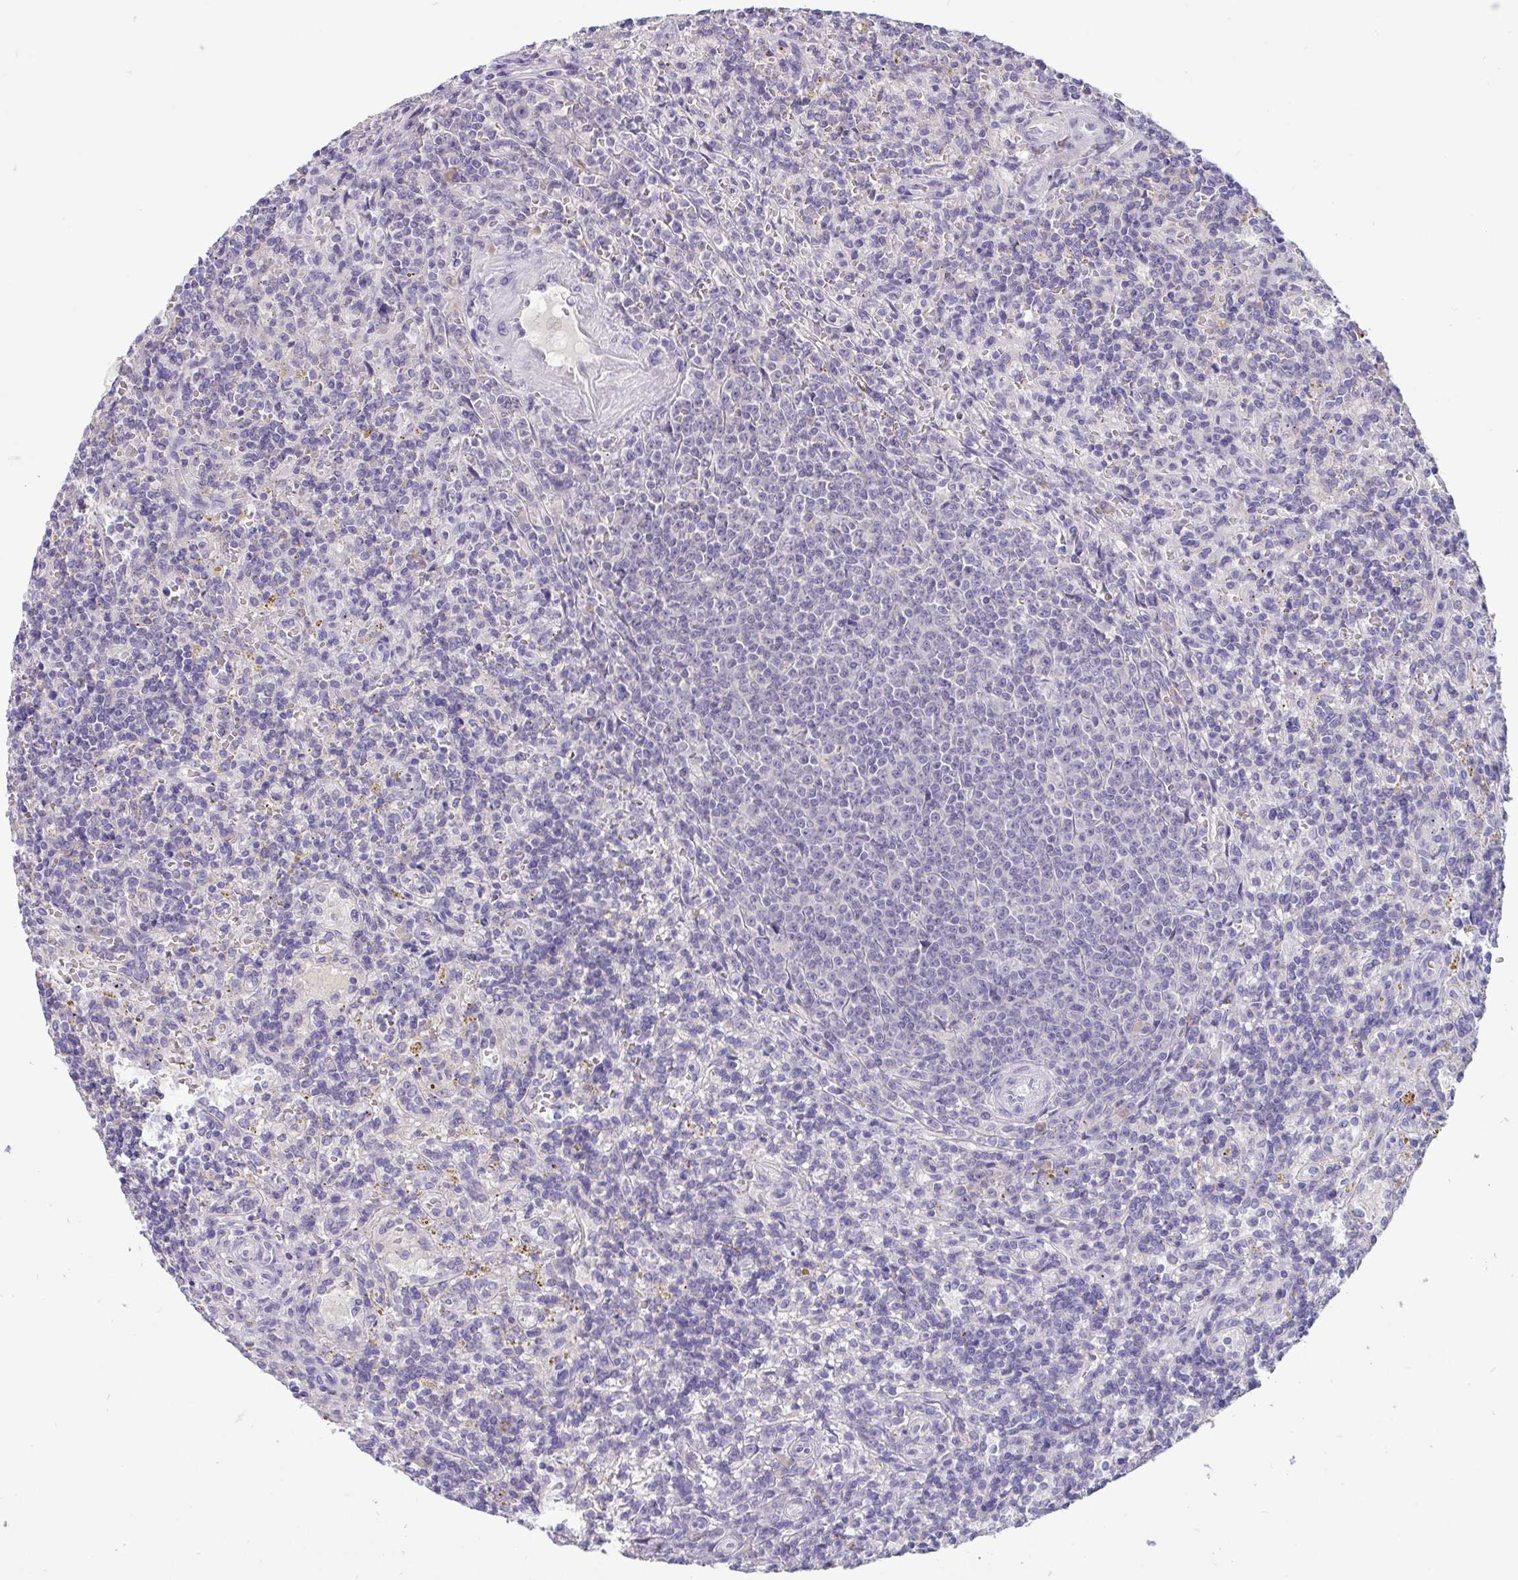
{"staining": {"intensity": "negative", "quantity": "none", "location": "none"}, "tissue": "lymphoma", "cell_type": "Tumor cells", "image_type": "cancer", "snomed": [{"axis": "morphology", "description": "Malignant lymphoma, non-Hodgkin's type, Low grade"}, {"axis": "topography", "description": "Spleen"}], "caption": "High power microscopy image of an immunohistochemistry micrograph of lymphoma, revealing no significant expression in tumor cells.", "gene": "TMEM41A", "patient": {"sex": "male", "age": 67}}